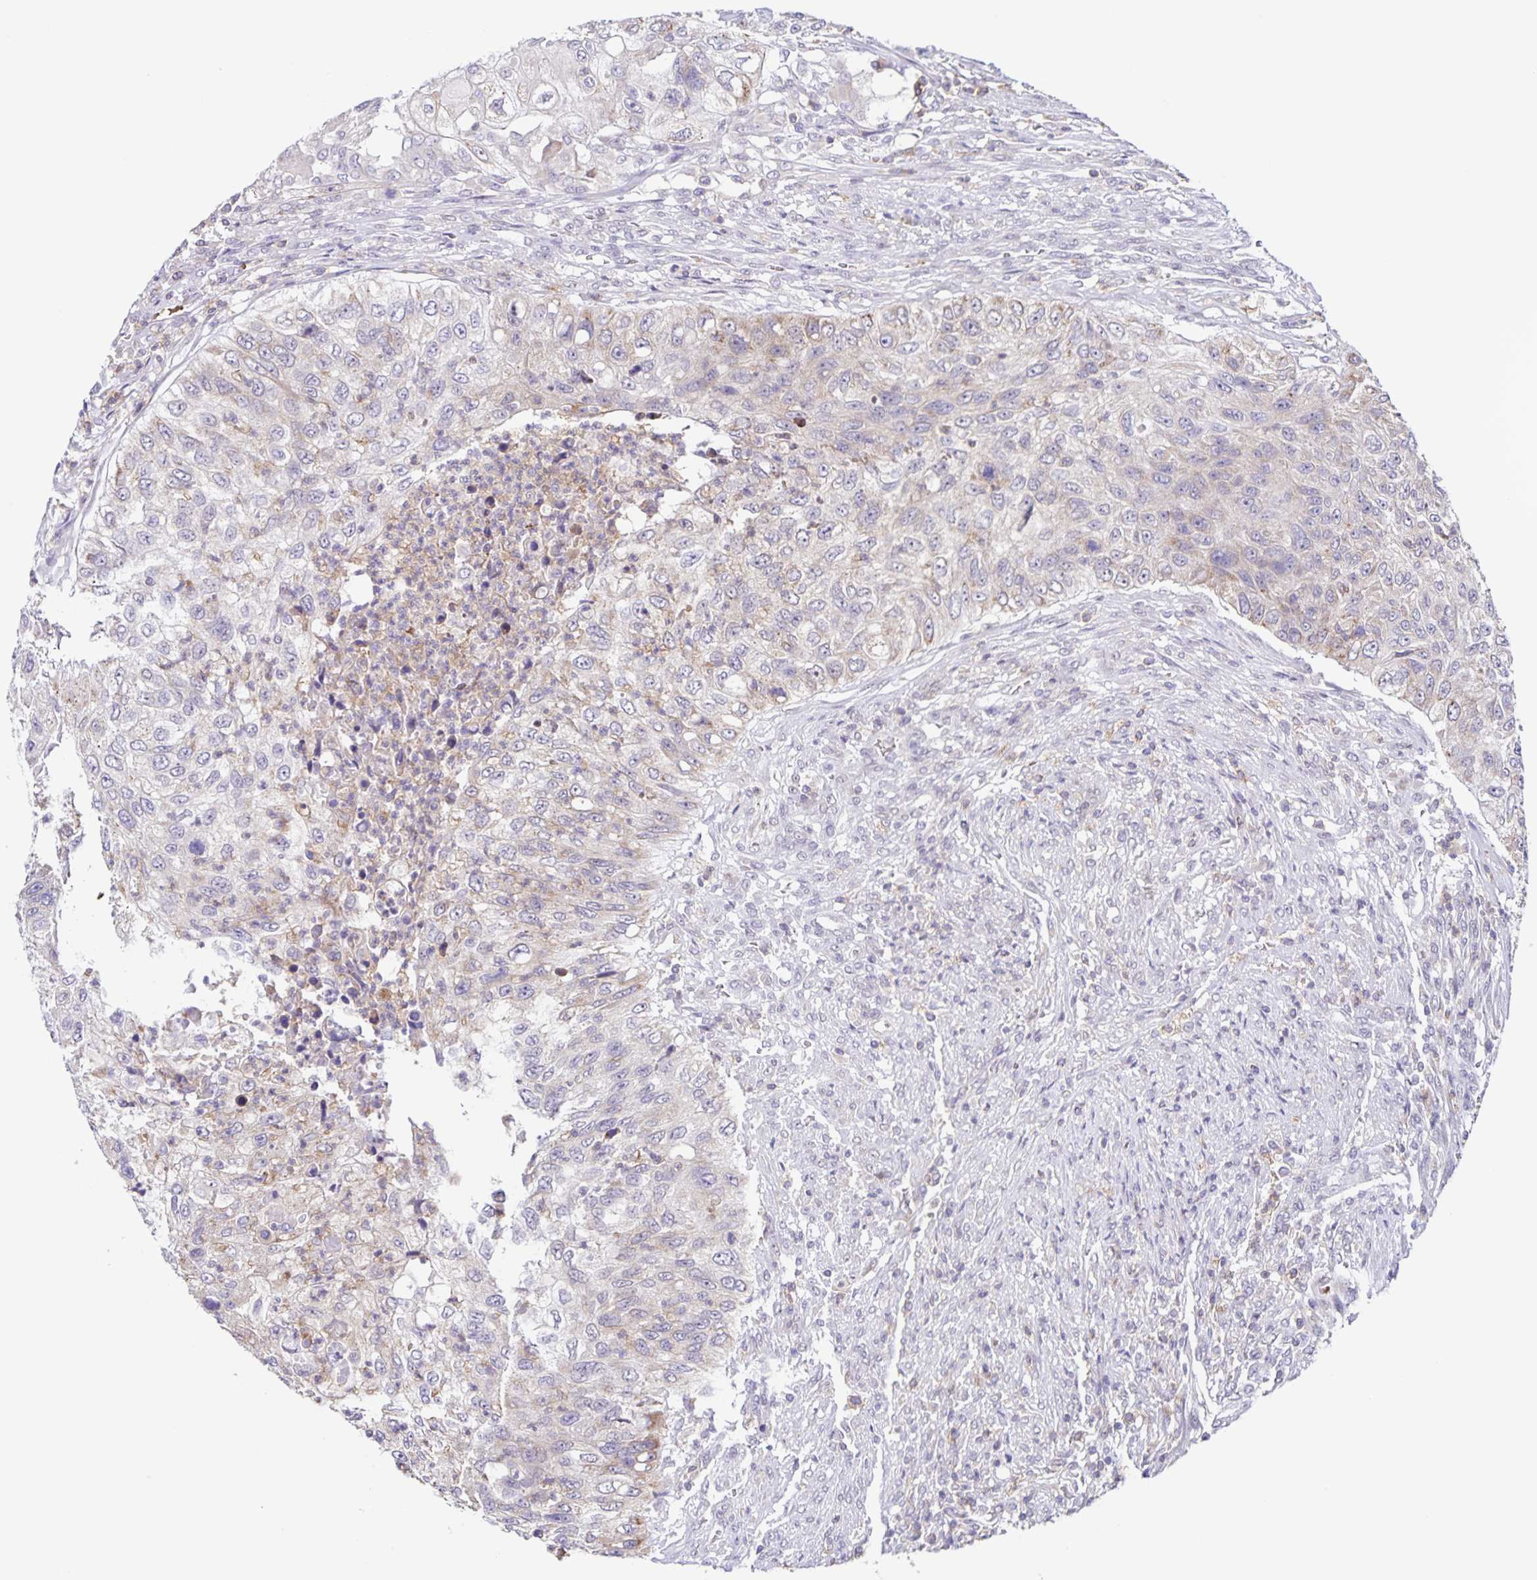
{"staining": {"intensity": "weak", "quantity": "<25%", "location": "cytoplasmic/membranous"}, "tissue": "urothelial cancer", "cell_type": "Tumor cells", "image_type": "cancer", "snomed": [{"axis": "morphology", "description": "Urothelial carcinoma, High grade"}, {"axis": "topography", "description": "Urinary bladder"}], "caption": "This is an IHC photomicrograph of high-grade urothelial carcinoma. There is no positivity in tumor cells.", "gene": "STPG4", "patient": {"sex": "female", "age": 60}}